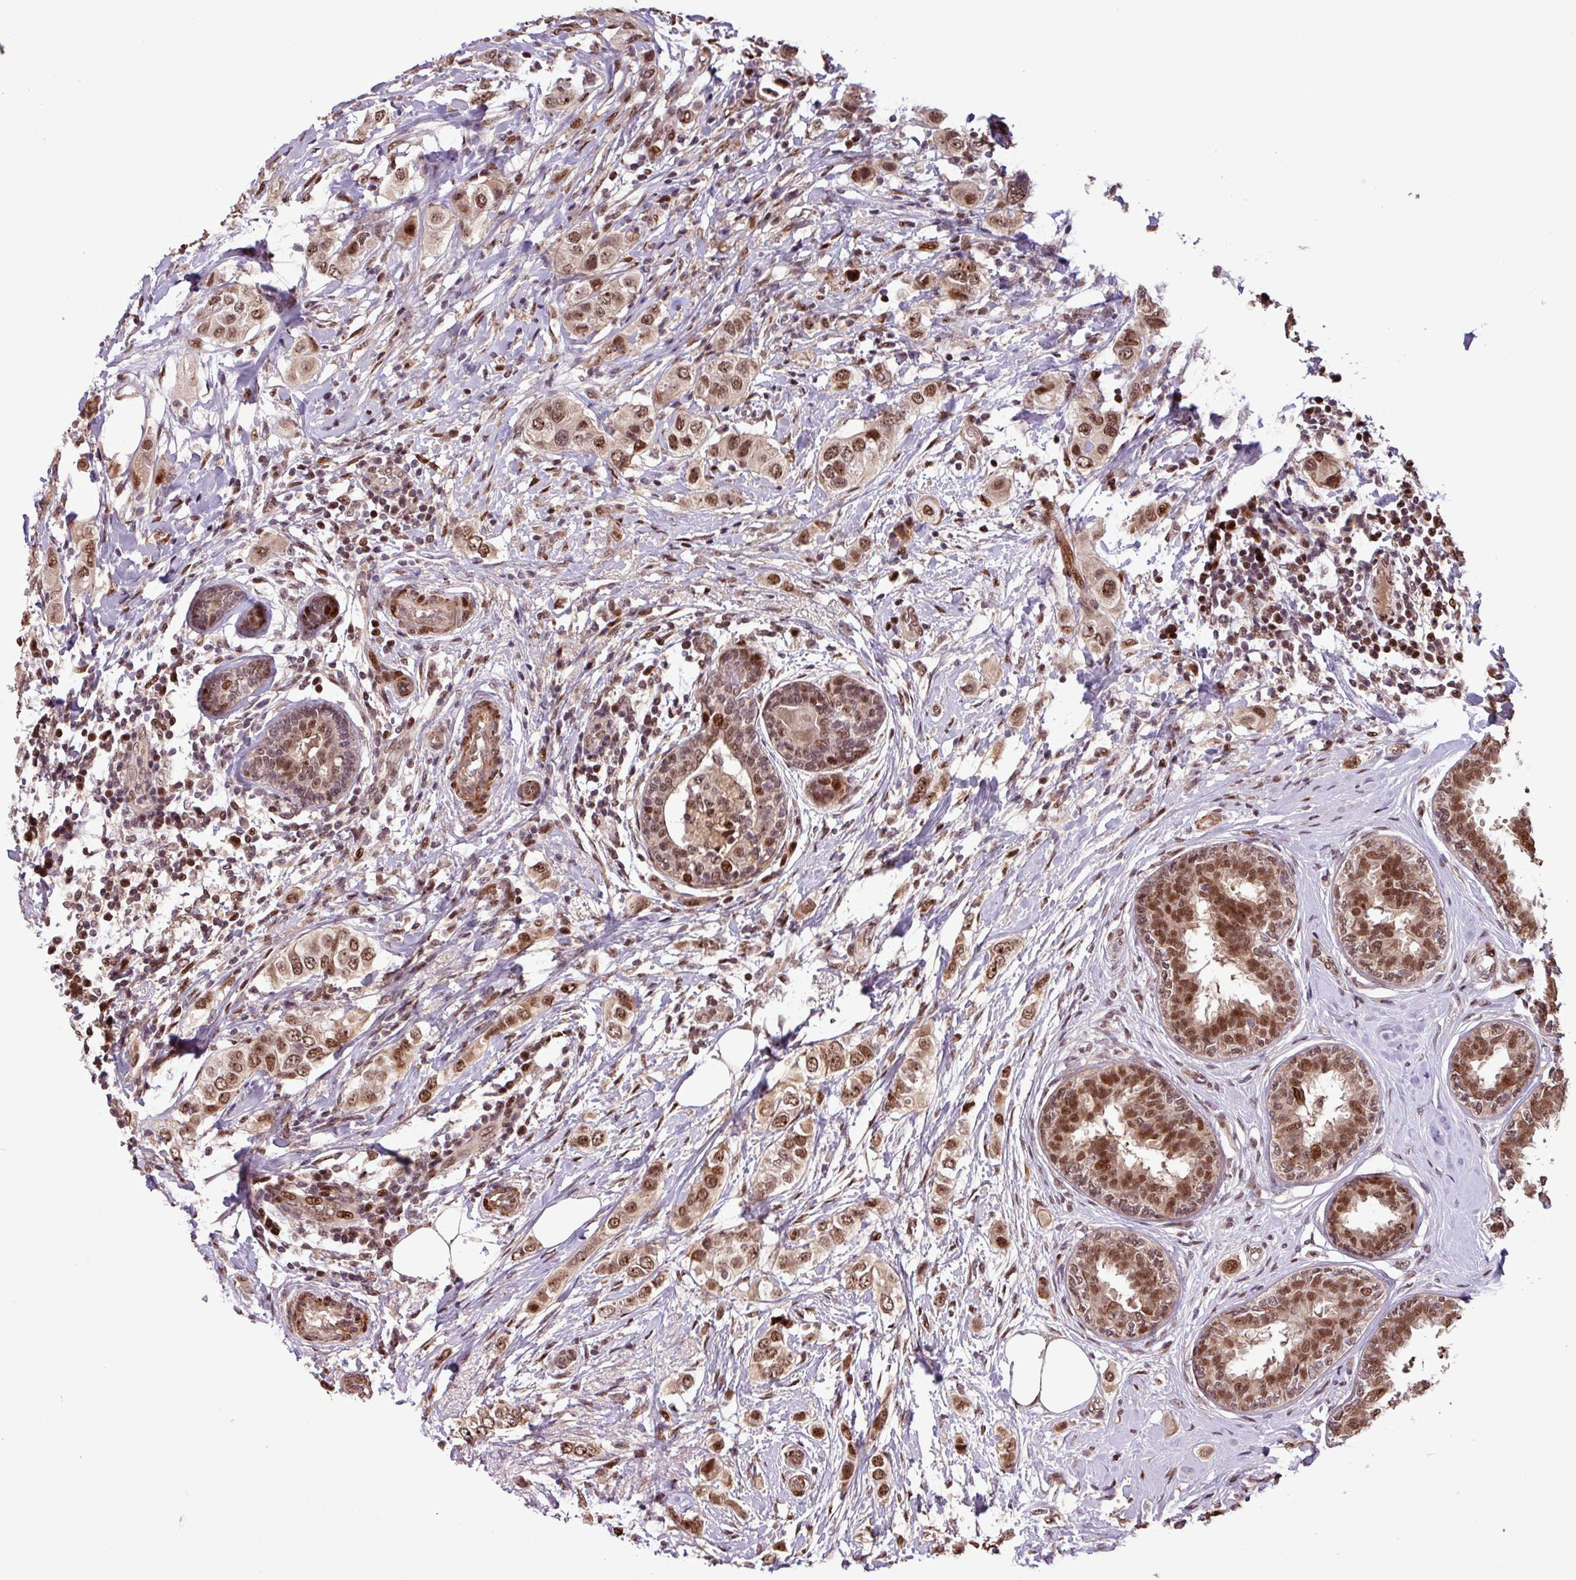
{"staining": {"intensity": "moderate", "quantity": ">75%", "location": "nuclear"}, "tissue": "breast cancer", "cell_type": "Tumor cells", "image_type": "cancer", "snomed": [{"axis": "morphology", "description": "Lobular carcinoma"}, {"axis": "topography", "description": "Breast"}], "caption": "Human breast lobular carcinoma stained with a brown dye exhibits moderate nuclear positive positivity in about >75% of tumor cells.", "gene": "SLC22A24", "patient": {"sex": "female", "age": 51}}